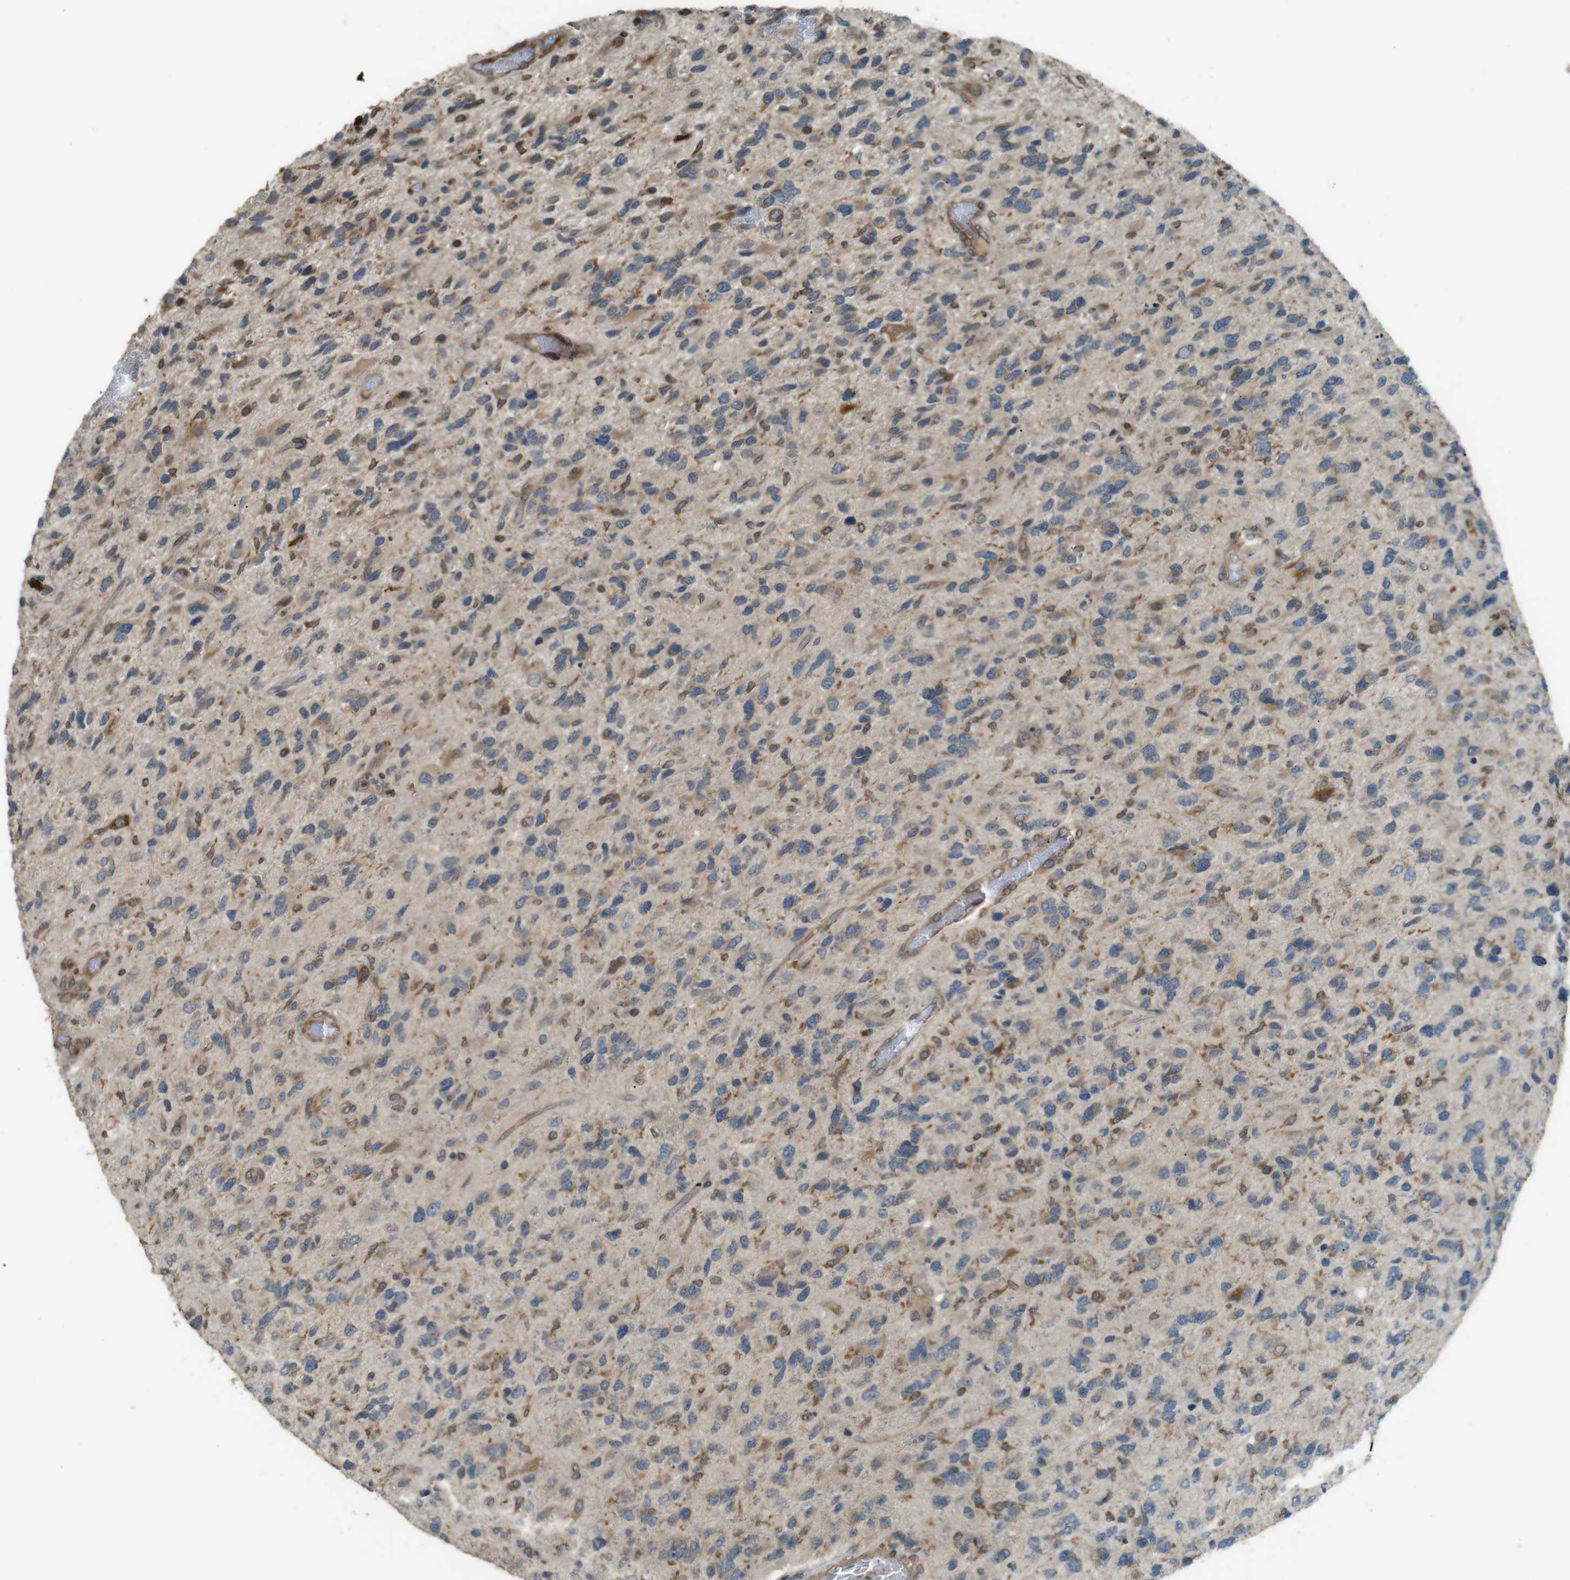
{"staining": {"intensity": "moderate", "quantity": "<25%", "location": "cytoplasmic/membranous"}, "tissue": "glioma", "cell_type": "Tumor cells", "image_type": "cancer", "snomed": [{"axis": "morphology", "description": "Glioma, malignant, High grade"}, {"axis": "topography", "description": "Brain"}], "caption": "Protein analysis of malignant high-grade glioma tissue demonstrates moderate cytoplasmic/membranous expression in about <25% of tumor cells.", "gene": "TMED4", "patient": {"sex": "female", "age": 58}}